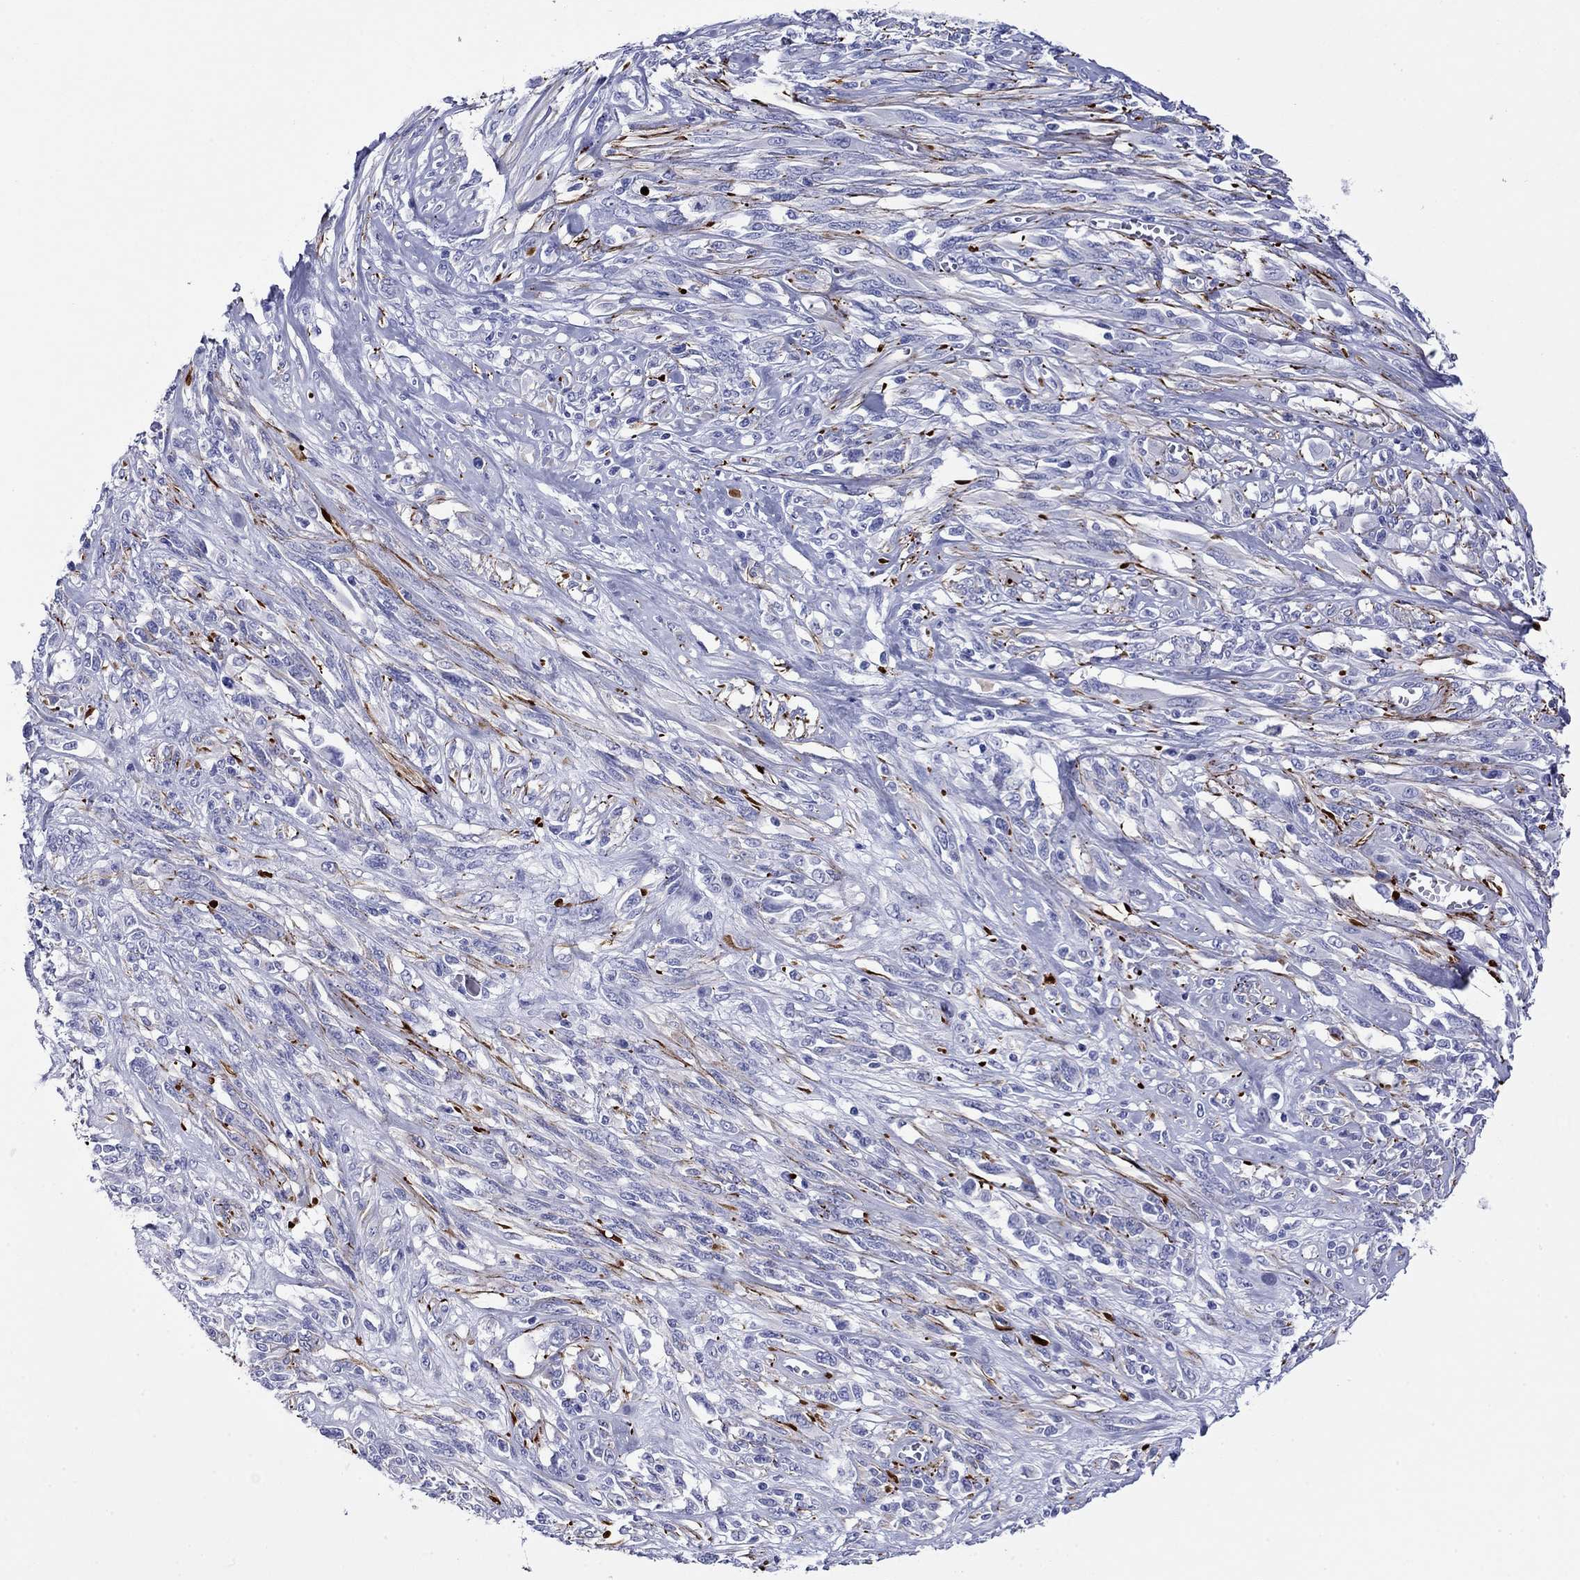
{"staining": {"intensity": "negative", "quantity": "none", "location": "none"}, "tissue": "melanoma", "cell_type": "Tumor cells", "image_type": "cancer", "snomed": [{"axis": "morphology", "description": "Malignant melanoma, NOS"}, {"axis": "topography", "description": "Skin"}], "caption": "Immunohistochemistry (IHC) of melanoma exhibits no staining in tumor cells.", "gene": "ROM1", "patient": {"sex": "female", "age": 91}}